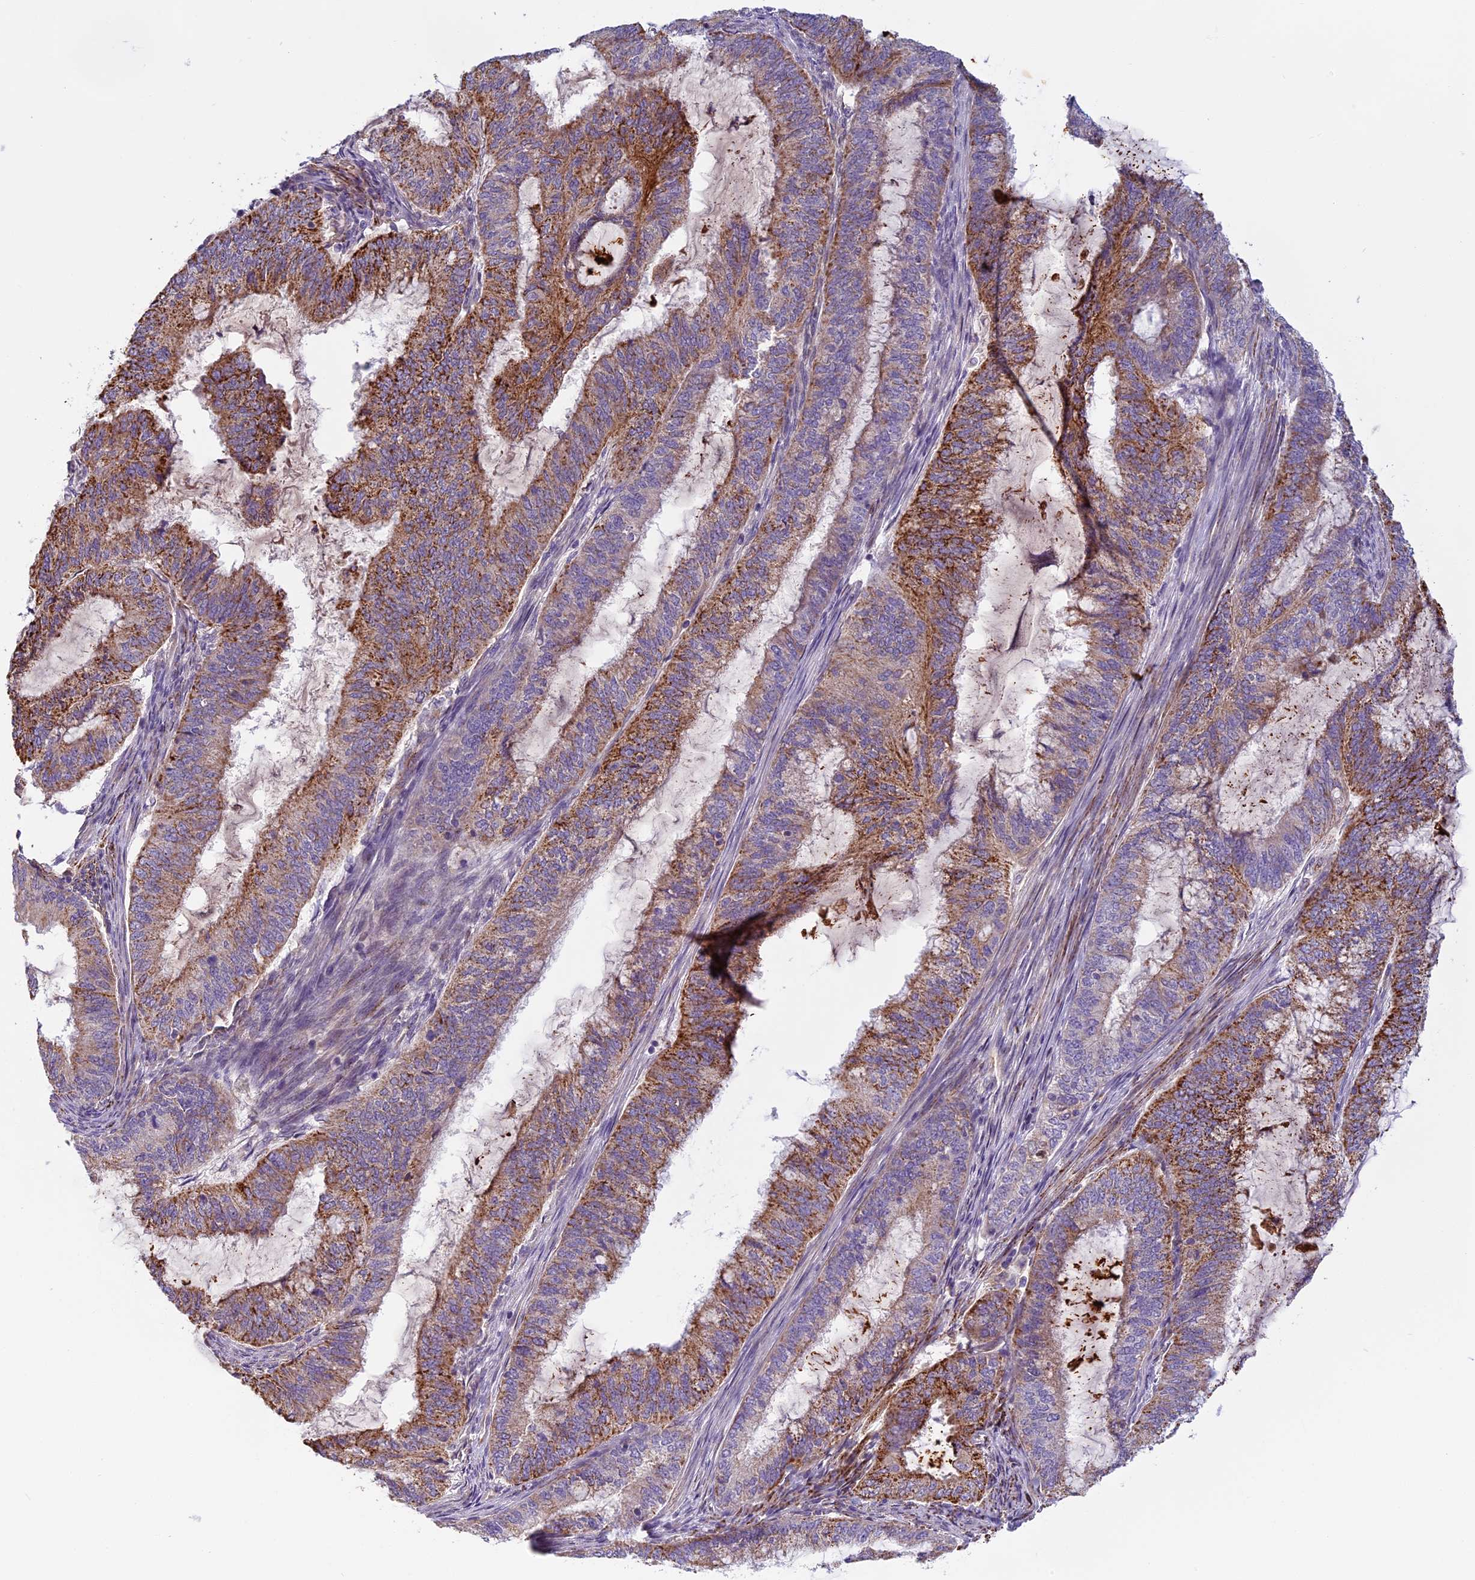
{"staining": {"intensity": "moderate", "quantity": "25%-75%", "location": "cytoplasmic/membranous"}, "tissue": "endometrial cancer", "cell_type": "Tumor cells", "image_type": "cancer", "snomed": [{"axis": "morphology", "description": "Adenocarcinoma, NOS"}, {"axis": "topography", "description": "Endometrium"}], "caption": "Human endometrial adenocarcinoma stained for a protein (brown) displays moderate cytoplasmic/membranous positive positivity in approximately 25%-75% of tumor cells.", "gene": "SEMA7A", "patient": {"sex": "female", "age": 51}}